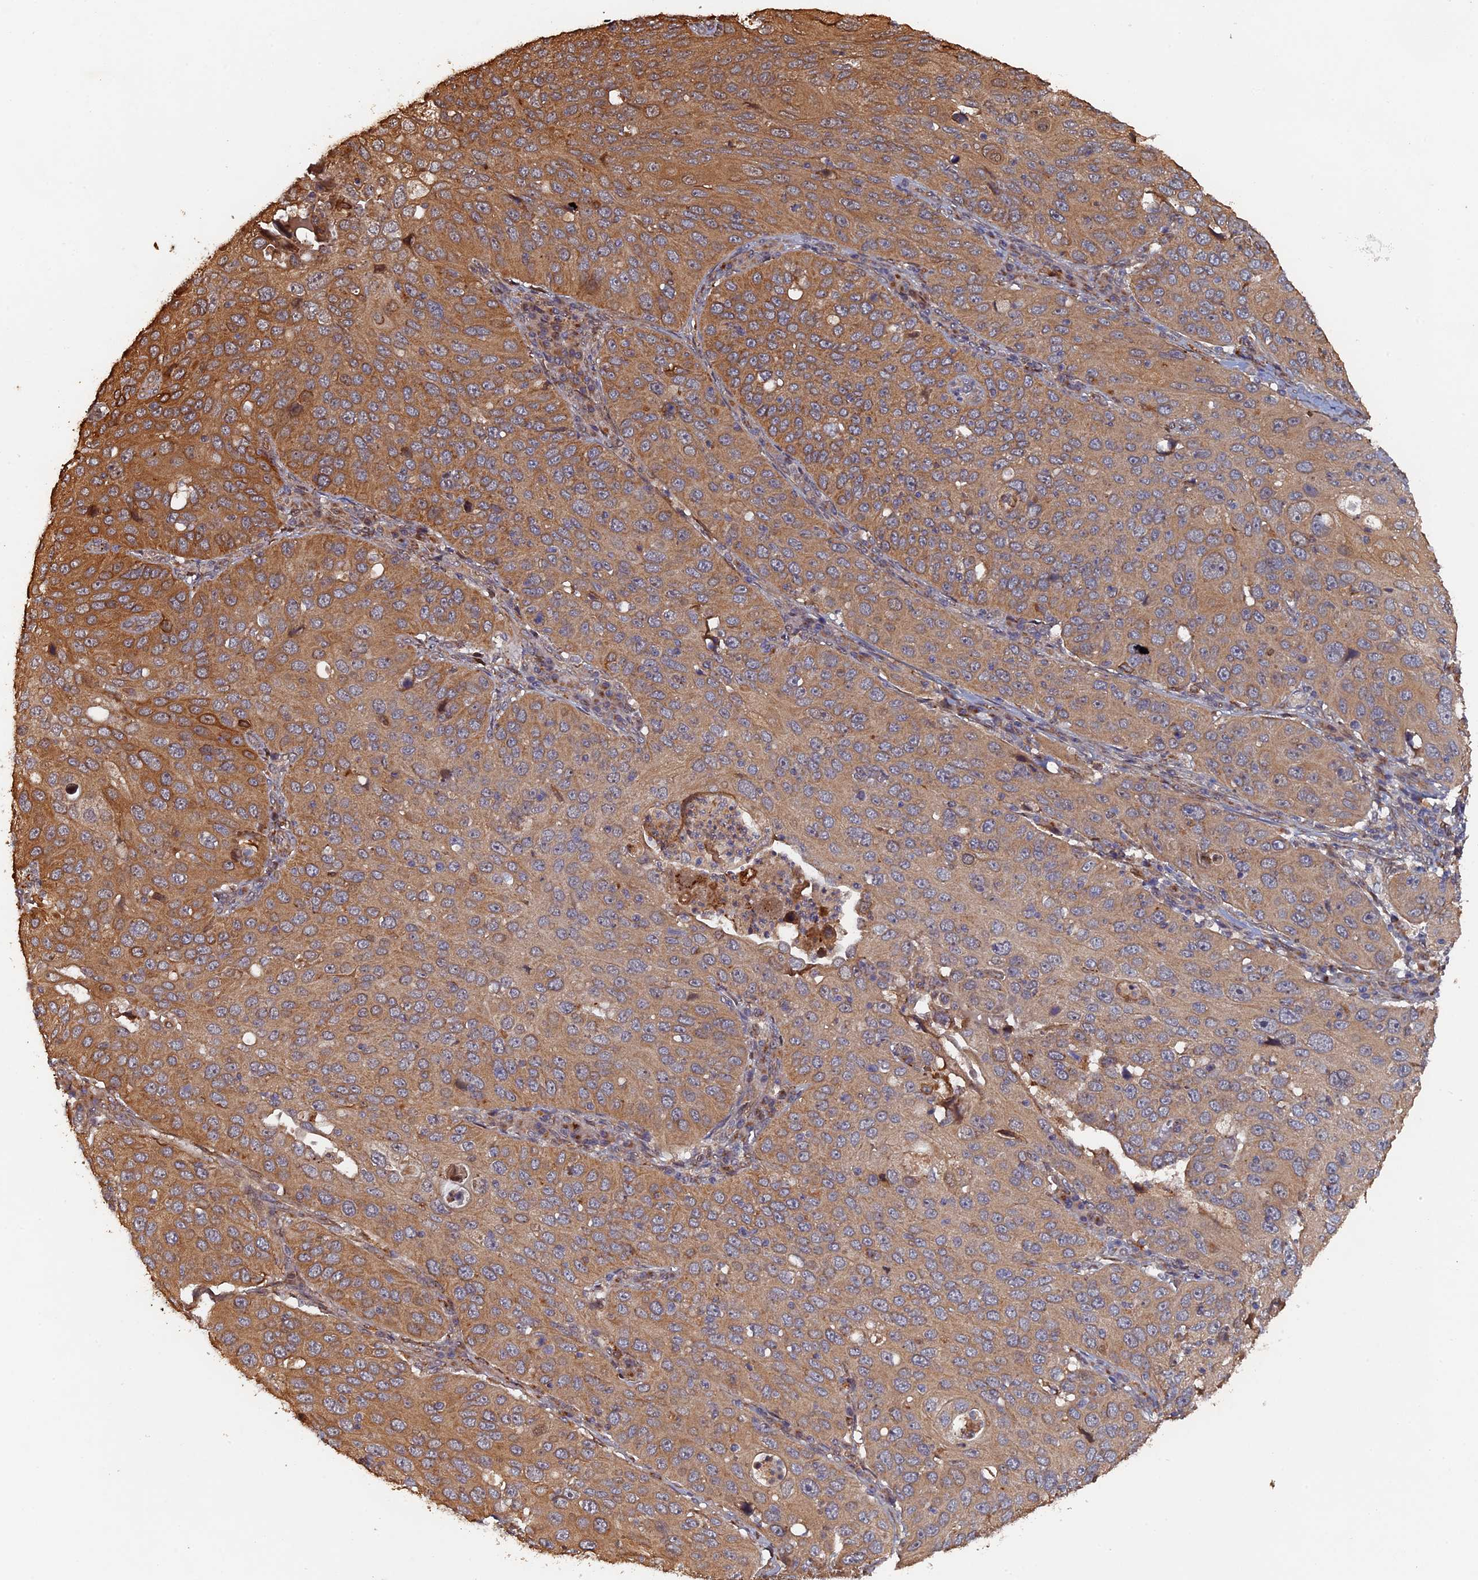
{"staining": {"intensity": "moderate", "quantity": ">75%", "location": "cytoplasmic/membranous"}, "tissue": "cervical cancer", "cell_type": "Tumor cells", "image_type": "cancer", "snomed": [{"axis": "morphology", "description": "Squamous cell carcinoma, NOS"}, {"axis": "topography", "description": "Cervix"}], "caption": "Cervical cancer stained with DAB (3,3'-diaminobenzidine) immunohistochemistry demonstrates medium levels of moderate cytoplasmic/membranous positivity in about >75% of tumor cells. Immunohistochemistry (ihc) stains the protein in brown and the nuclei are stained blue.", "gene": "VPS37C", "patient": {"sex": "female", "age": 36}}